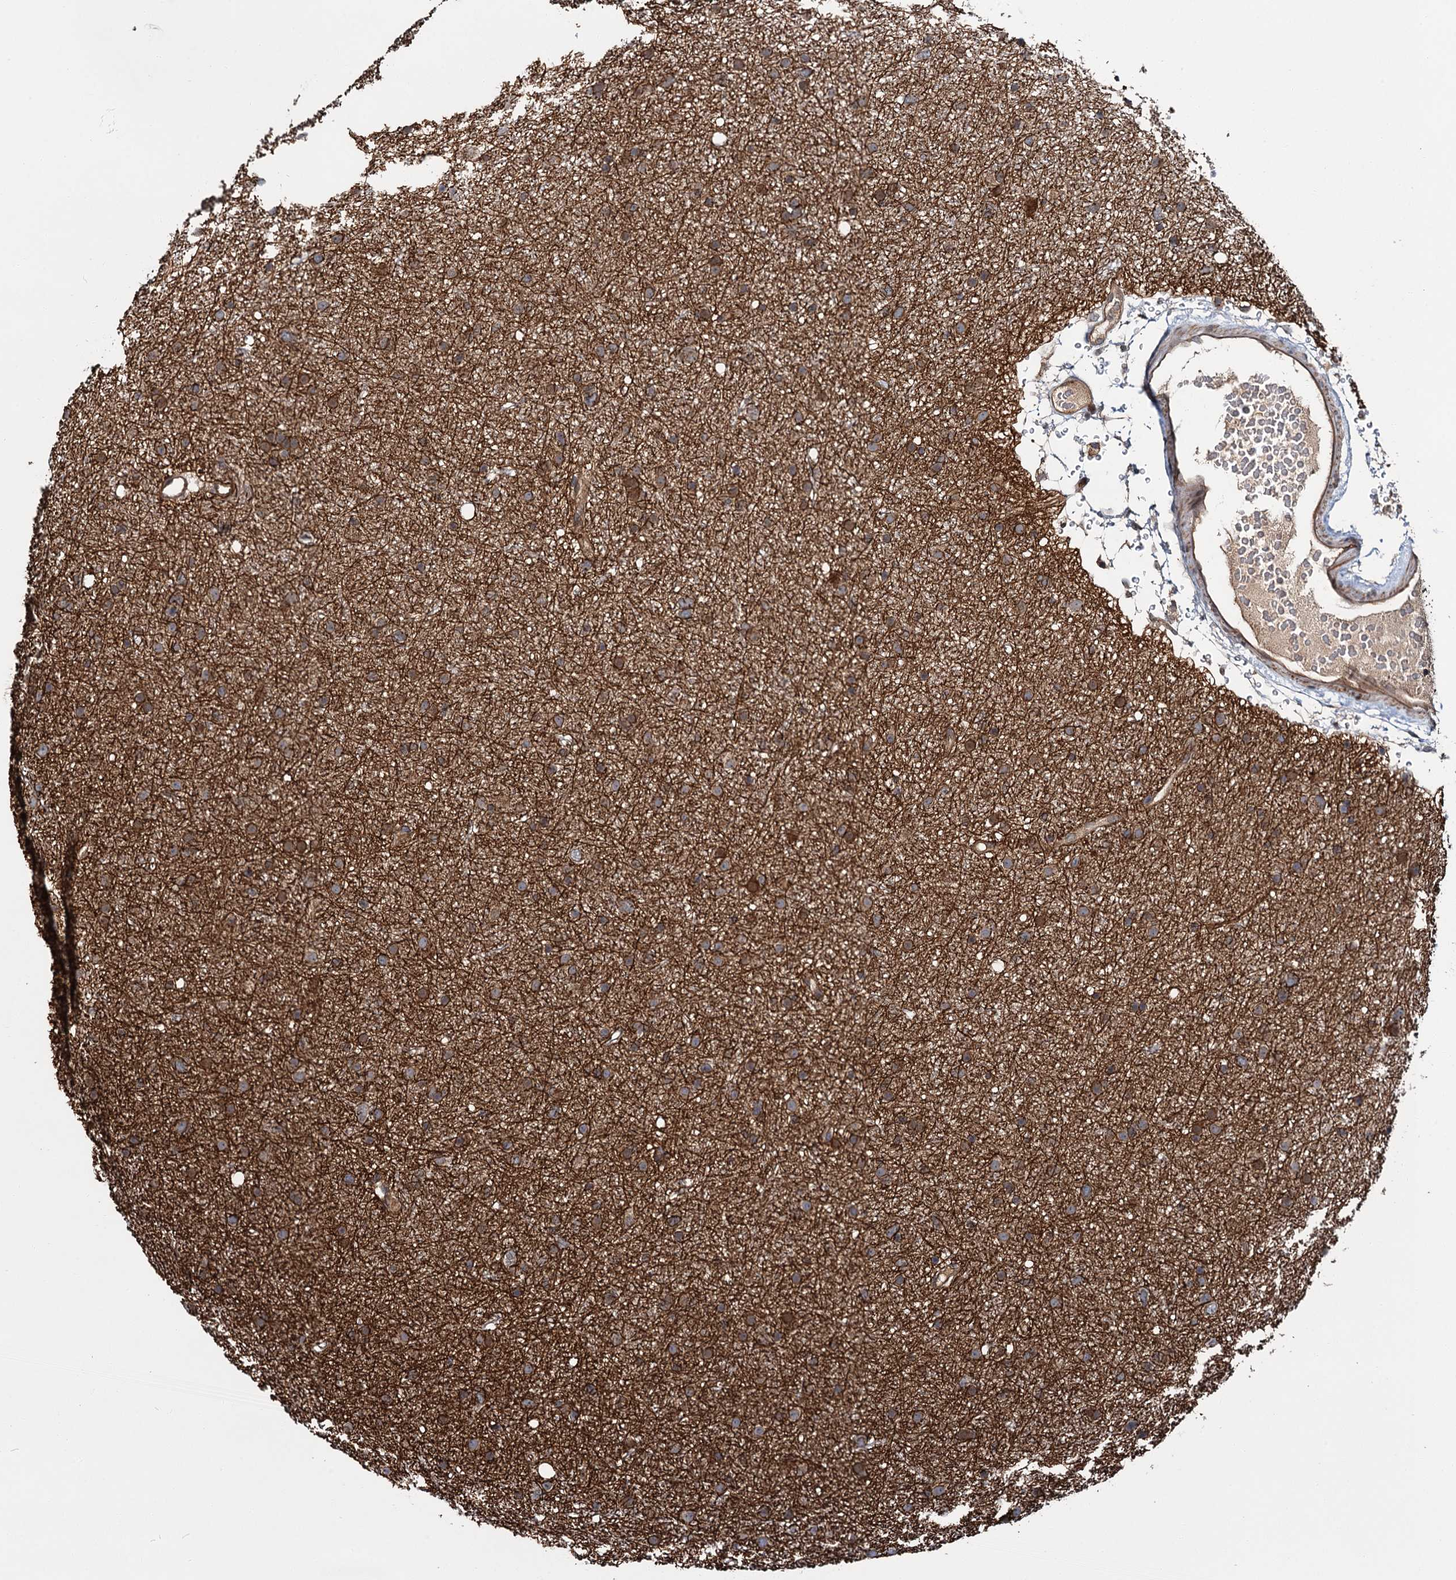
{"staining": {"intensity": "moderate", "quantity": ">75%", "location": "cytoplasmic/membranous"}, "tissue": "glioma", "cell_type": "Tumor cells", "image_type": "cancer", "snomed": [{"axis": "morphology", "description": "Glioma, malignant, Low grade"}, {"axis": "topography", "description": "Cerebral cortex"}], "caption": "Glioma was stained to show a protein in brown. There is medium levels of moderate cytoplasmic/membranous positivity in approximately >75% of tumor cells. The protein is shown in brown color, while the nuclei are stained blue.", "gene": "ZFYVE19", "patient": {"sex": "female", "age": 39}}